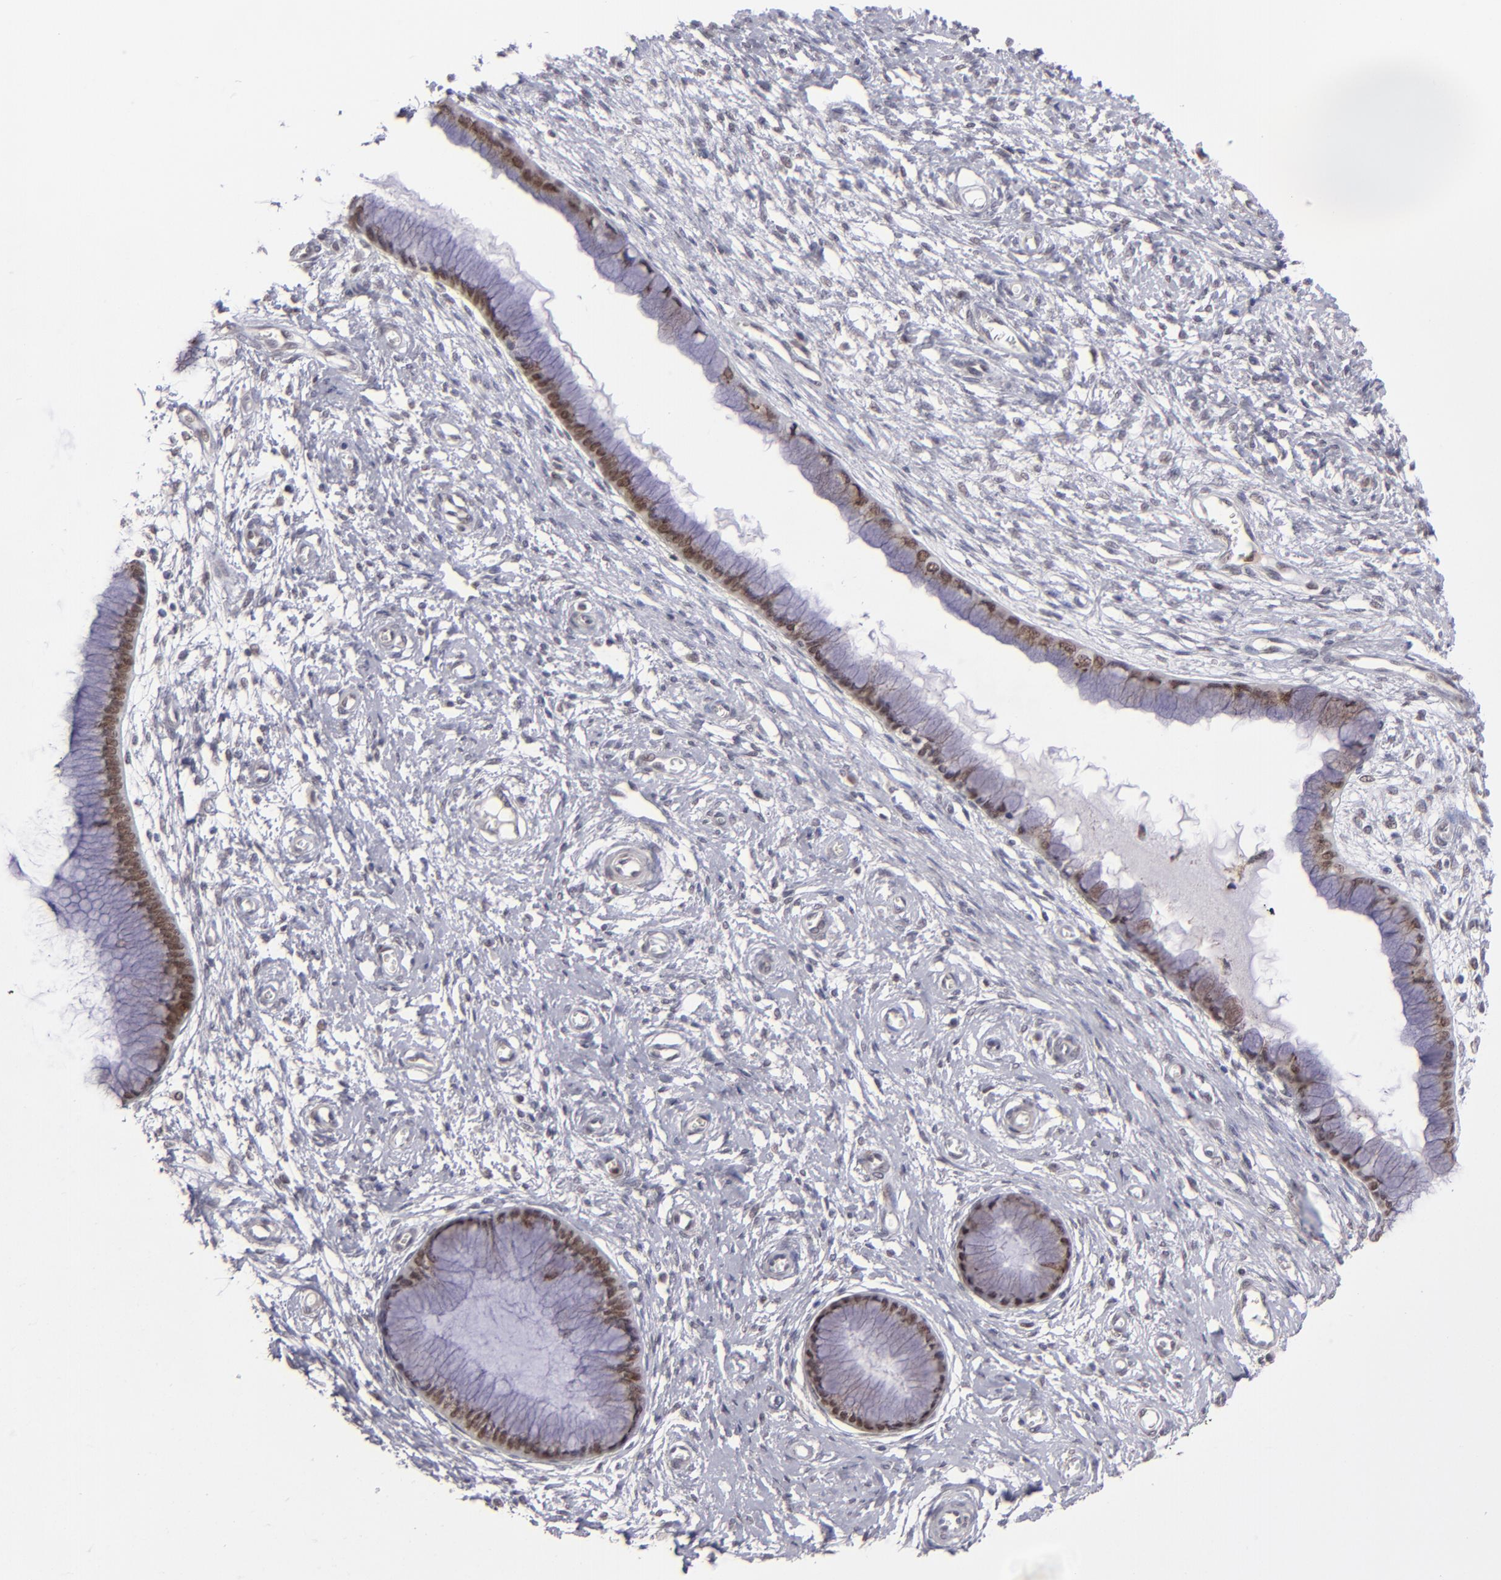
{"staining": {"intensity": "strong", "quantity": ">75%", "location": "cytoplasmic/membranous"}, "tissue": "cervix", "cell_type": "Glandular cells", "image_type": "normal", "snomed": [{"axis": "morphology", "description": "Normal tissue, NOS"}, {"axis": "topography", "description": "Cervix"}], "caption": "Immunohistochemistry (IHC) staining of benign cervix, which reveals high levels of strong cytoplasmic/membranous positivity in about >75% of glandular cells indicating strong cytoplasmic/membranous protein positivity. The staining was performed using DAB (3,3'-diaminobenzidine) (brown) for protein detection and nuclei were counterstained in hematoxylin (blue).", "gene": "RREB1", "patient": {"sex": "female", "age": 55}}